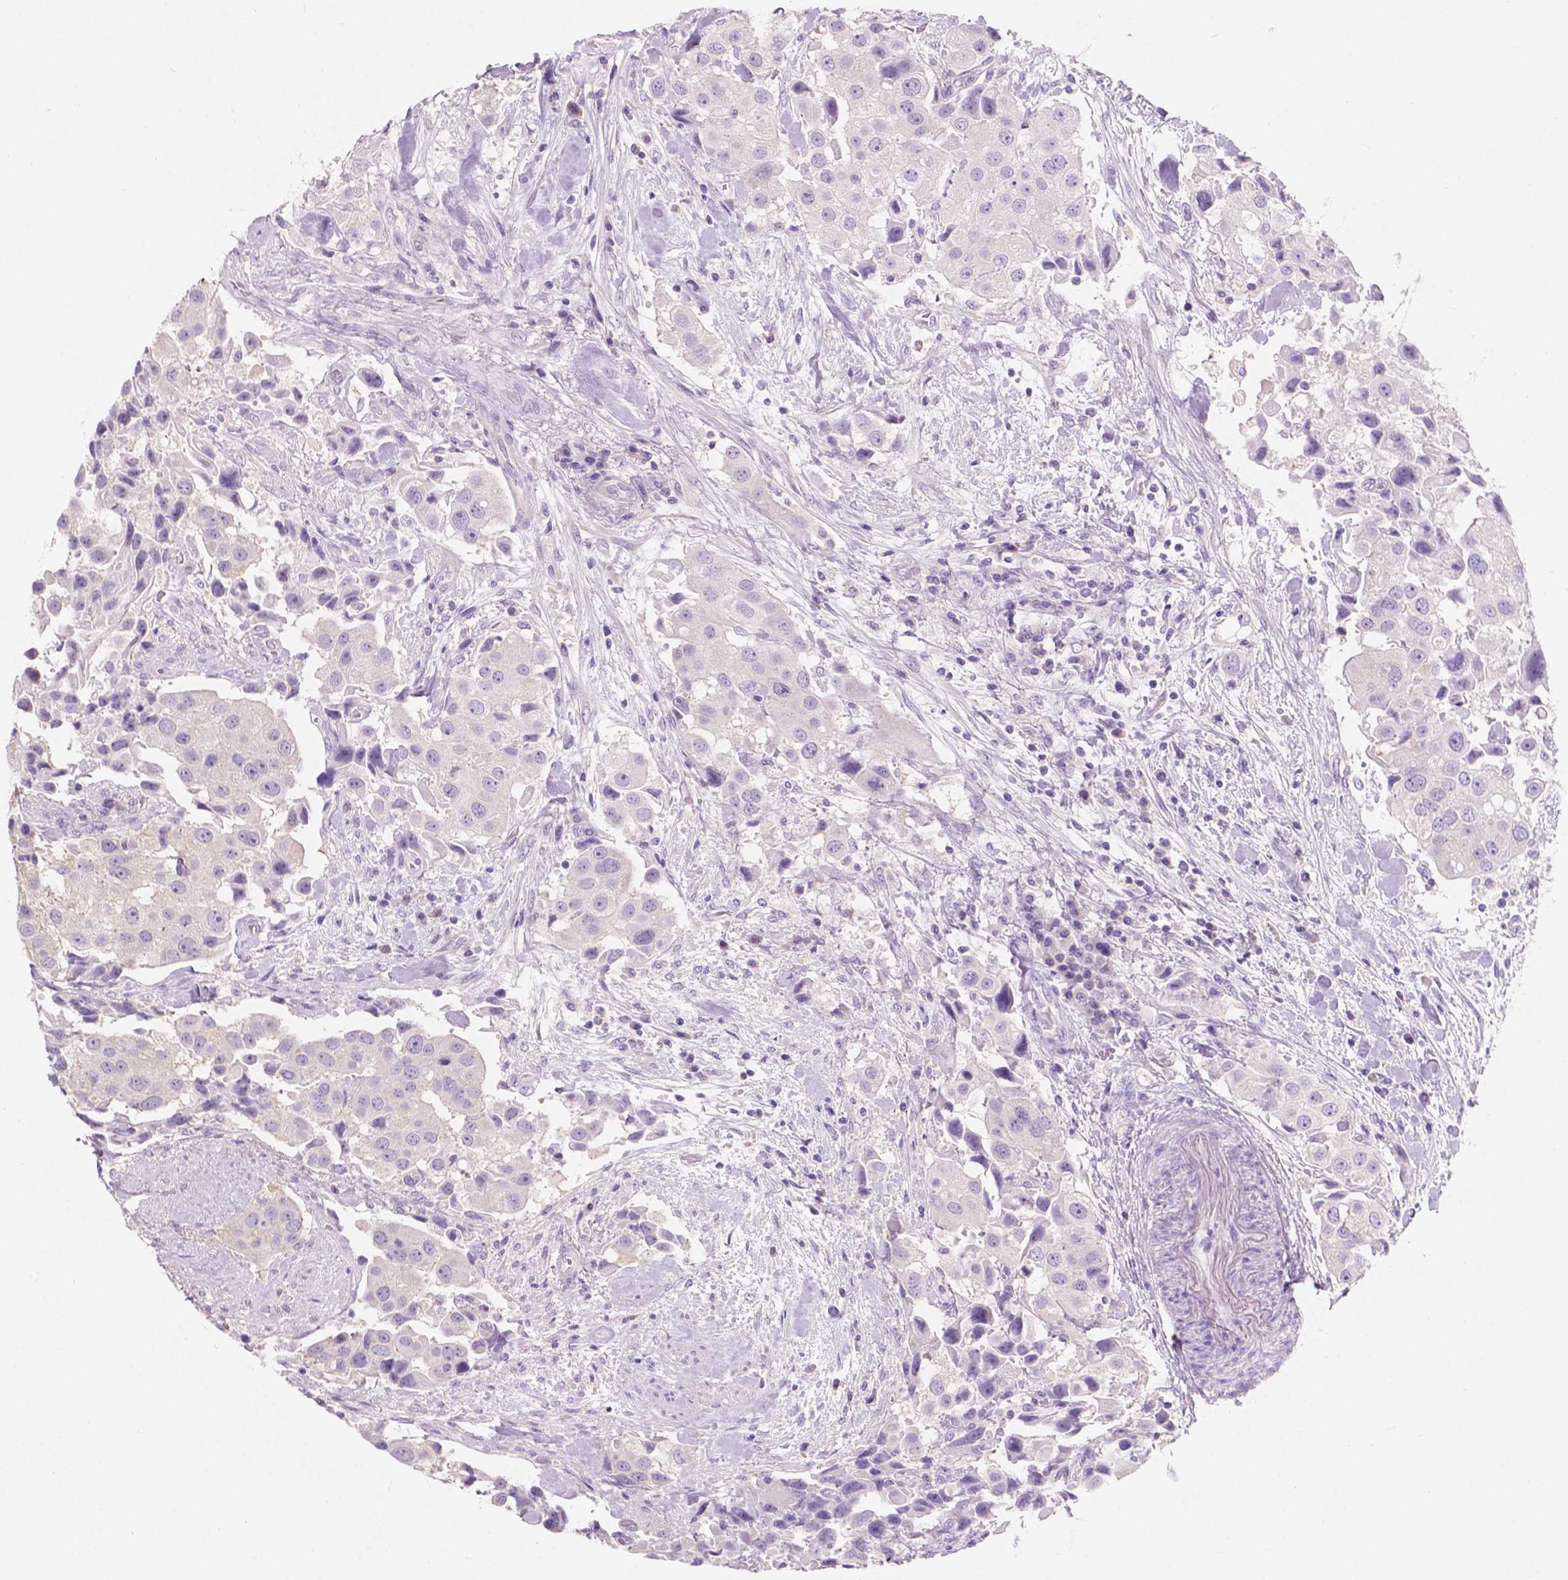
{"staining": {"intensity": "negative", "quantity": "none", "location": "none"}, "tissue": "urothelial cancer", "cell_type": "Tumor cells", "image_type": "cancer", "snomed": [{"axis": "morphology", "description": "Urothelial carcinoma, High grade"}, {"axis": "topography", "description": "Urinary bladder"}], "caption": "Immunohistochemistry histopathology image of neoplastic tissue: human urothelial cancer stained with DAB (3,3'-diaminobenzidine) reveals no significant protein staining in tumor cells. Nuclei are stained in blue.", "gene": "SBSN", "patient": {"sex": "female", "age": 64}}